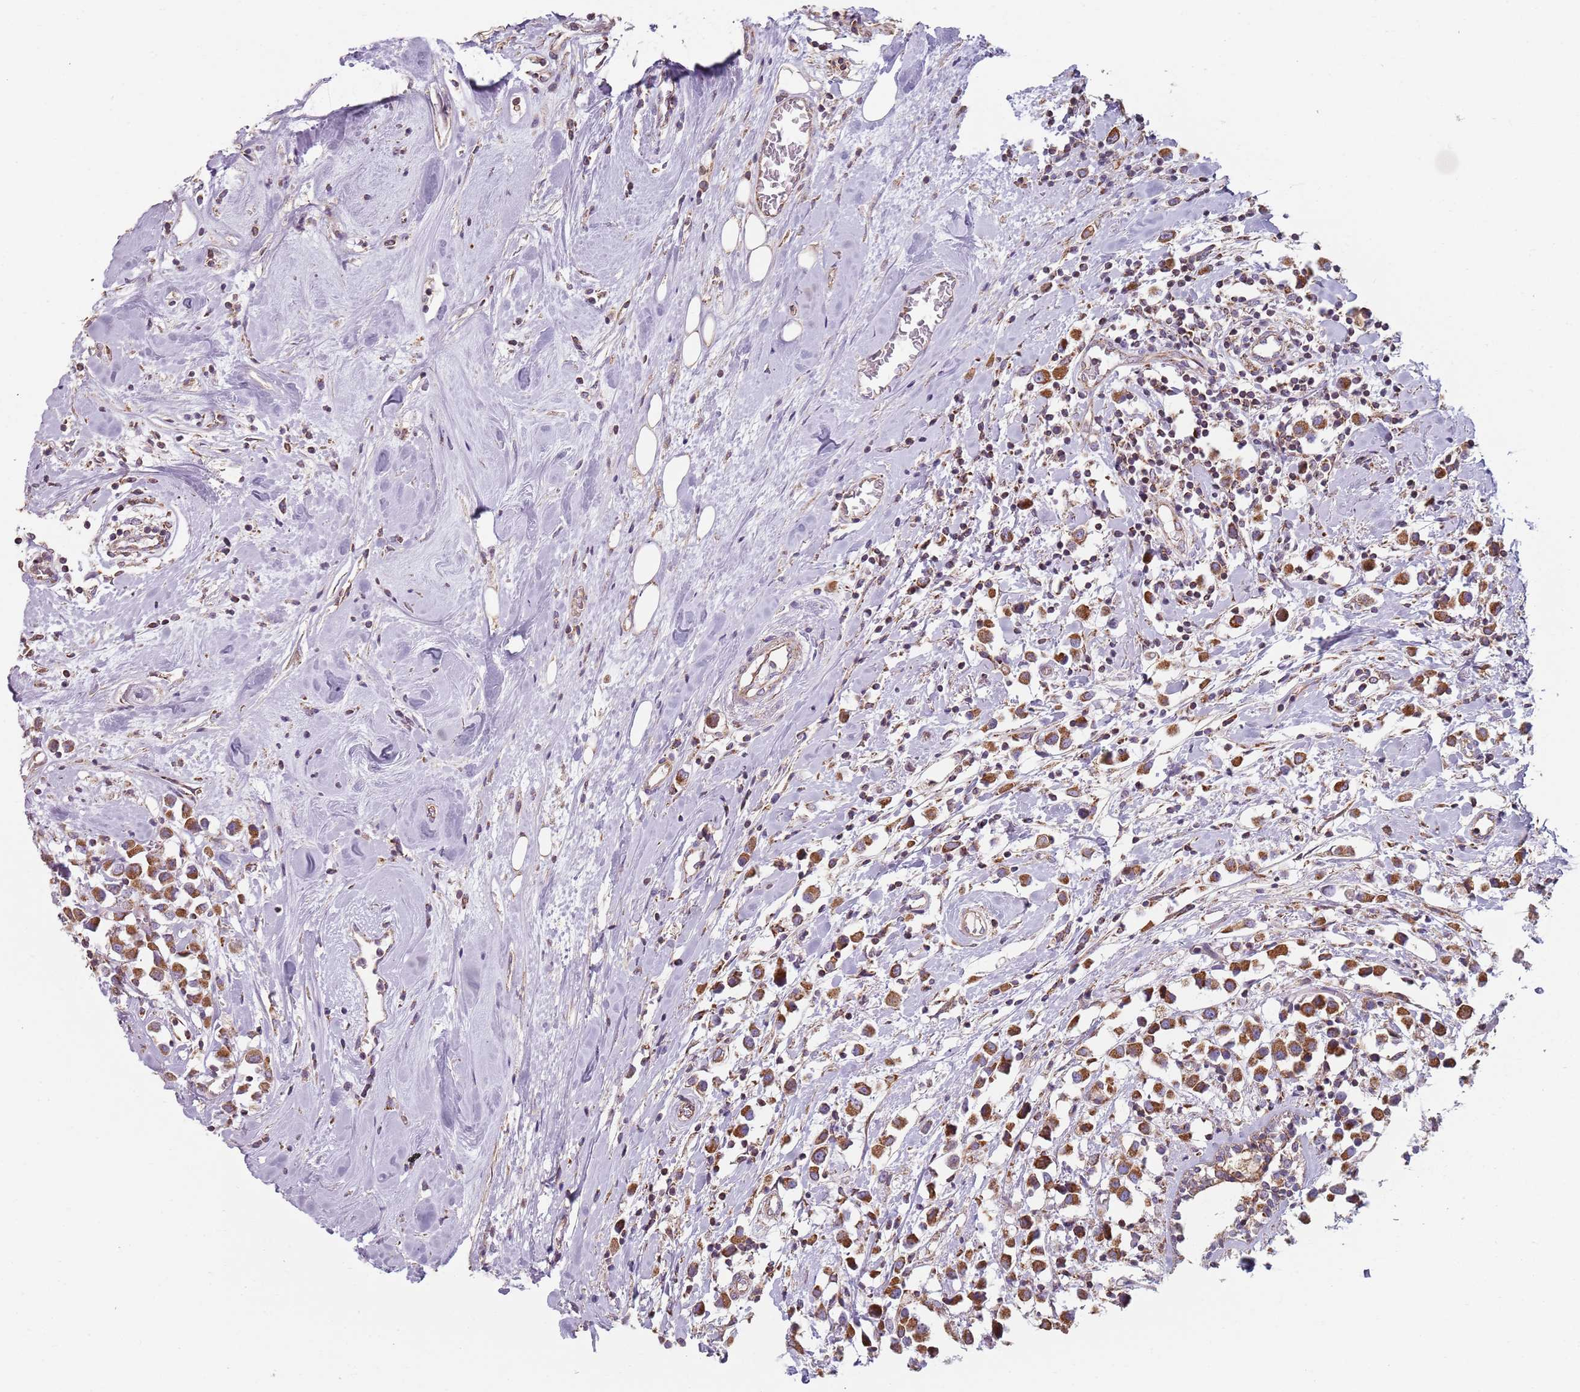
{"staining": {"intensity": "moderate", "quantity": ">75%", "location": "cytoplasmic/membranous"}, "tissue": "breast cancer", "cell_type": "Tumor cells", "image_type": "cancer", "snomed": [{"axis": "morphology", "description": "Duct carcinoma"}, {"axis": "topography", "description": "Breast"}], "caption": "The image reveals immunohistochemical staining of breast cancer (infiltrating ductal carcinoma). There is moderate cytoplasmic/membranous staining is identified in approximately >75% of tumor cells. Nuclei are stained in blue.", "gene": "GAS8", "patient": {"sex": "female", "age": 61}}